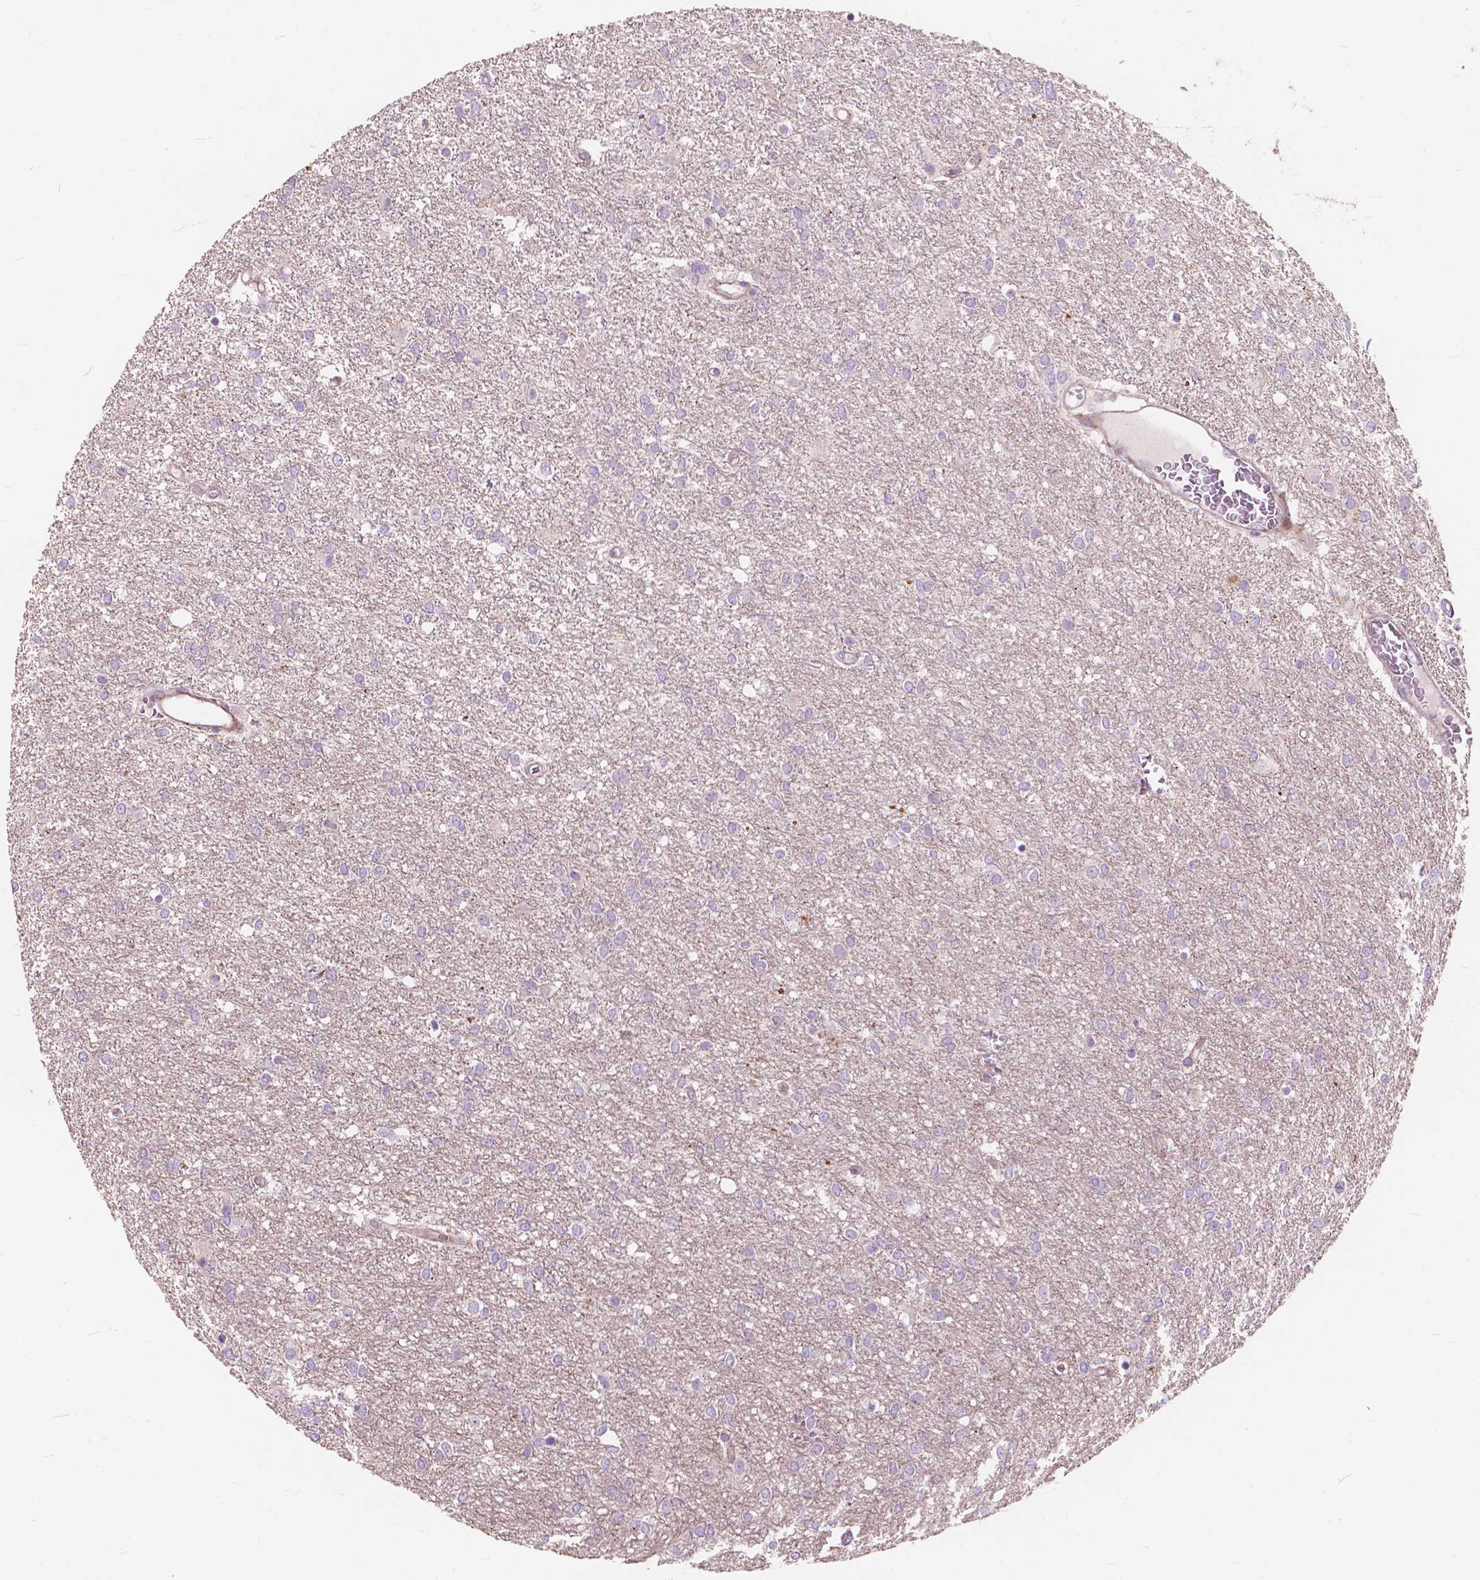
{"staining": {"intensity": "negative", "quantity": "none", "location": "none"}, "tissue": "glioma", "cell_type": "Tumor cells", "image_type": "cancer", "snomed": [{"axis": "morphology", "description": "Glioma, malignant, High grade"}, {"axis": "topography", "description": "Brain"}], "caption": "A histopathology image of human glioma is negative for staining in tumor cells.", "gene": "MORN1", "patient": {"sex": "female", "age": 61}}